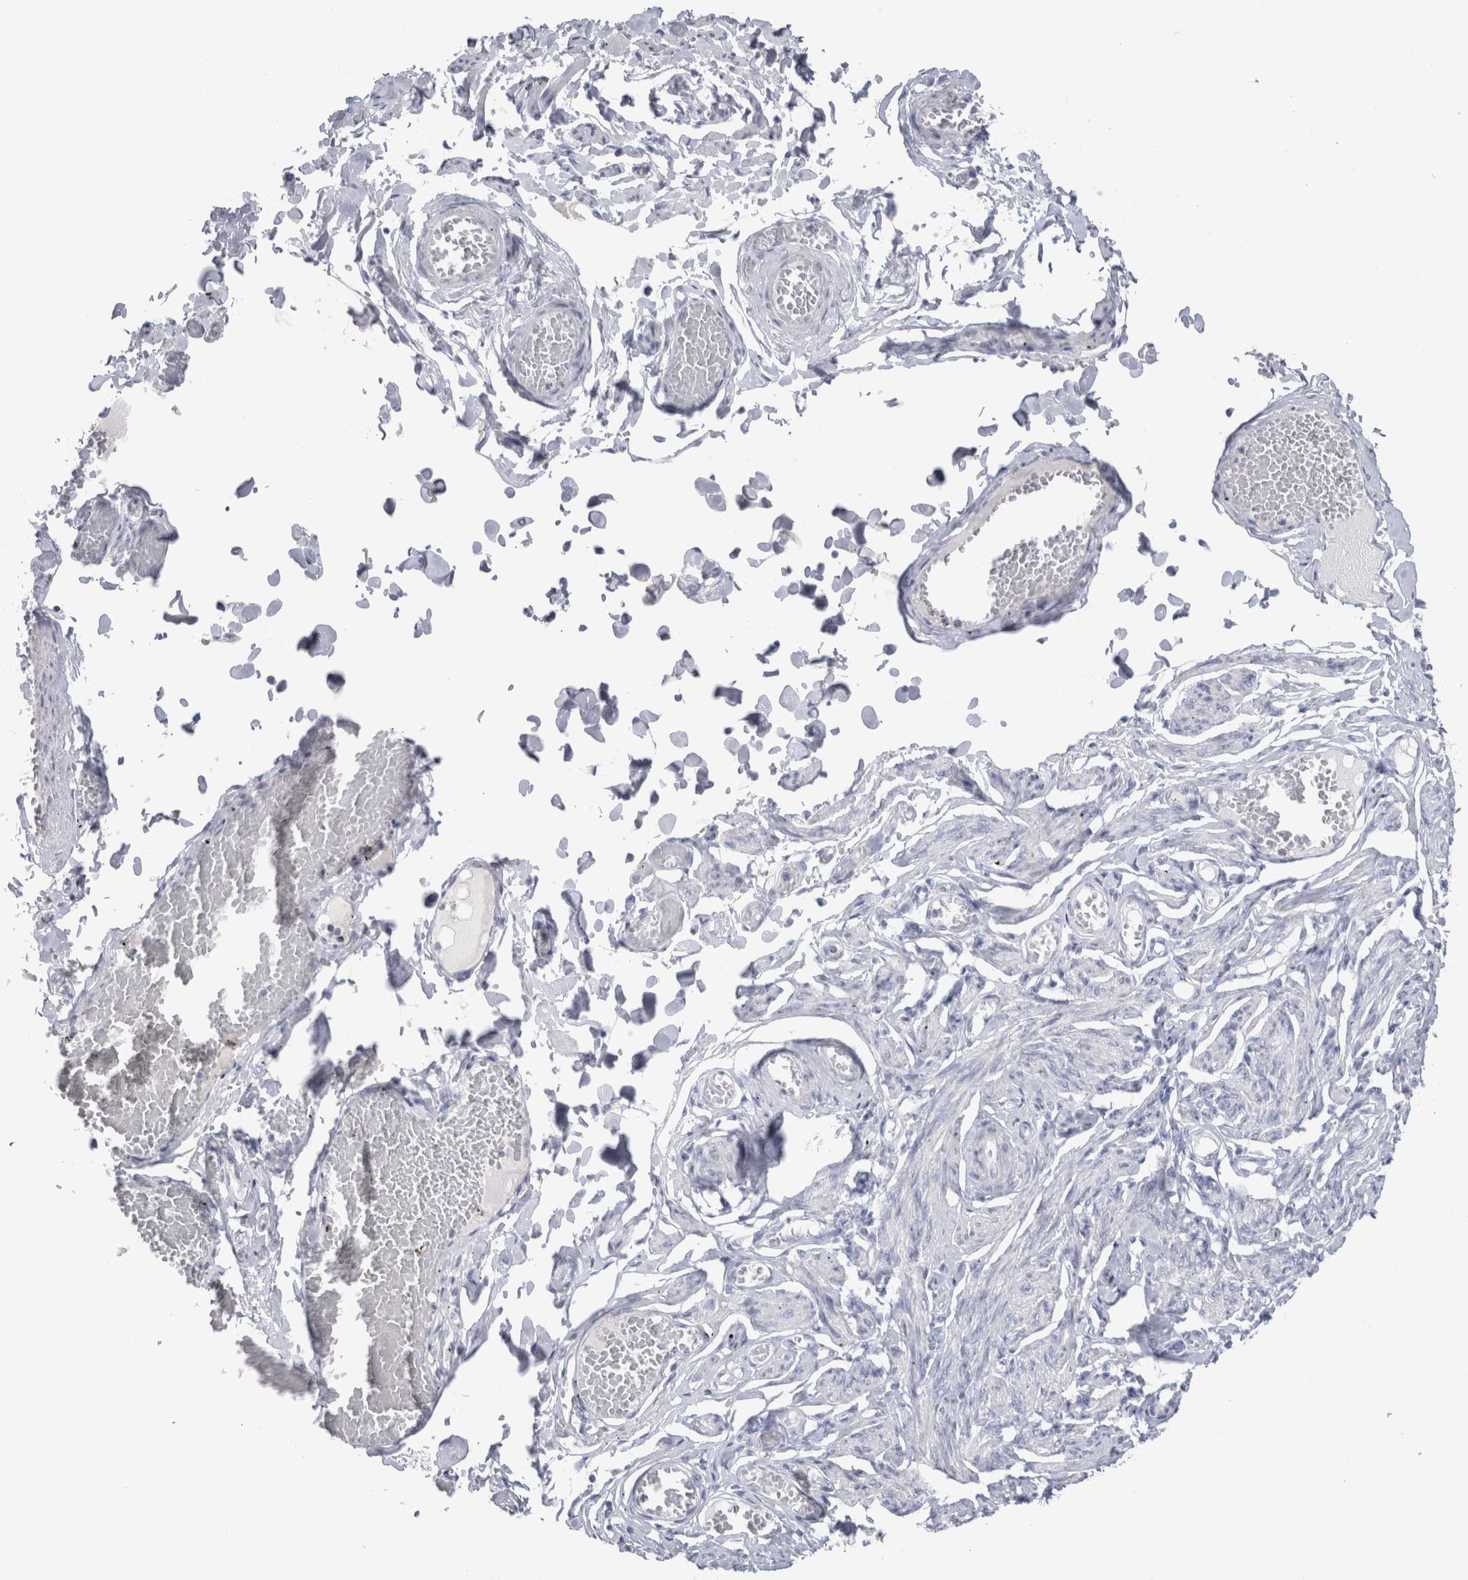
{"staining": {"intensity": "negative", "quantity": "none", "location": "none"}, "tissue": "adipose tissue", "cell_type": "Adipocytes", "image_type": "normal", "snomed": [{"axis": "morphology", "description": "Normal tissue, NOS"}, {"axis": "topography", "description": "Vascular tissue"}, {"axis": "topography", "description": "Fallopian tube"}, {"axis": "topography", "description": "Ovary"}], "caption": "A high-resolution photomicrograph shows immunohistochemistry staining of benign adipose tissue, which displays no significant staining in adipocytes.", "gene": "CDH17", "patient": {"sex": "female", "age": 67}}